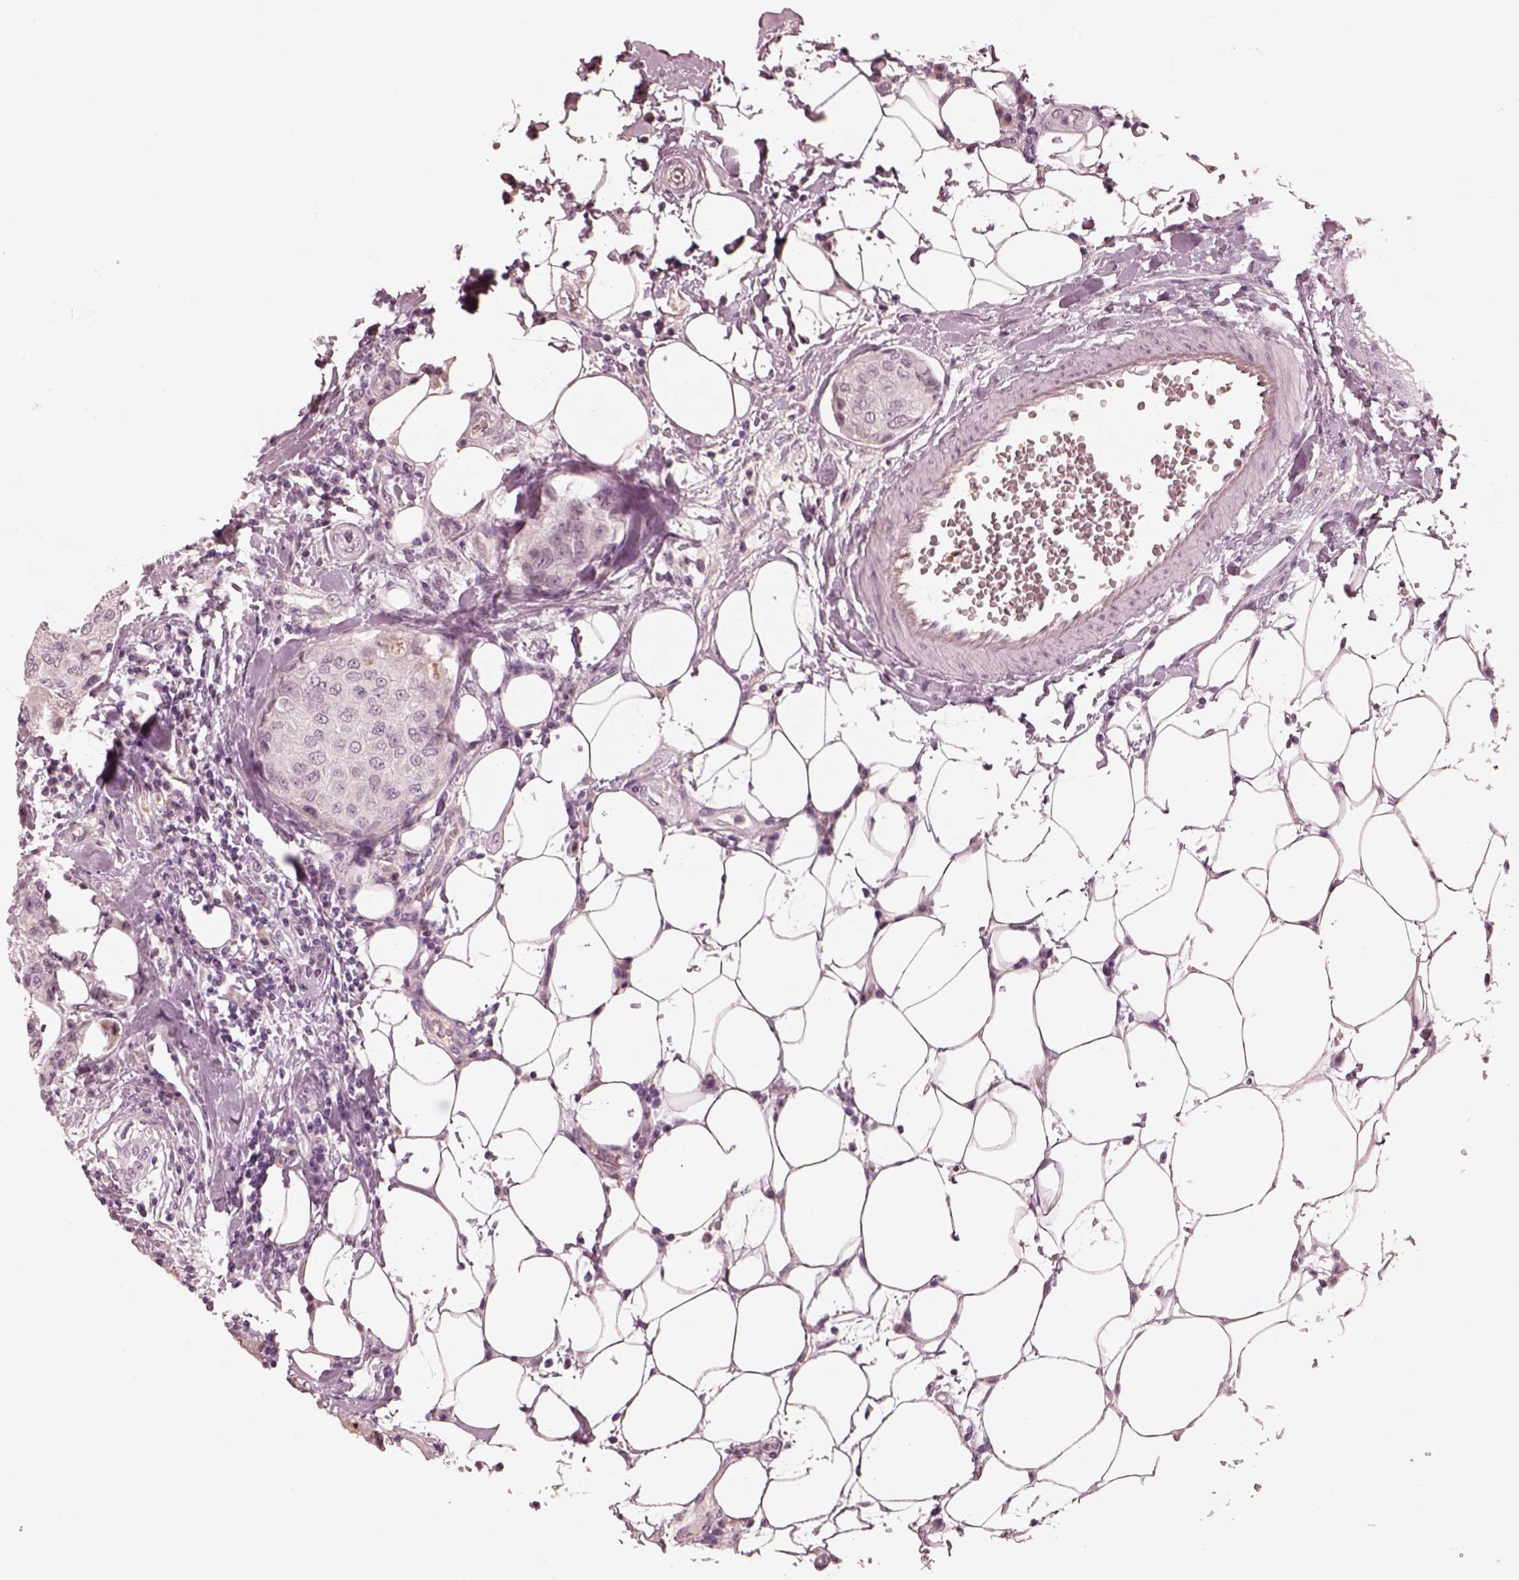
{"staining": {"intensity": "negative", "quantity": "none", "location": "none"}, "tissue": "breast cancer", "cell_type": "Tumor cells", "image_type": "cancer", "snomed": [{"axis": "morphology", "description": "Duct carcinoma"}, {"axis": "topography", "description": "Breast"}], "caption": "Immunohistochemistry photomicrograph of neoplastic tissue: infiltrating ductal carcinoma (breast) stained with DAB (3,3'-diaminobenzidine) reveals no significant protein expression in tumor cells.", "gene": "KCNA2", "patient": {"sex": "female", "age": 27}}